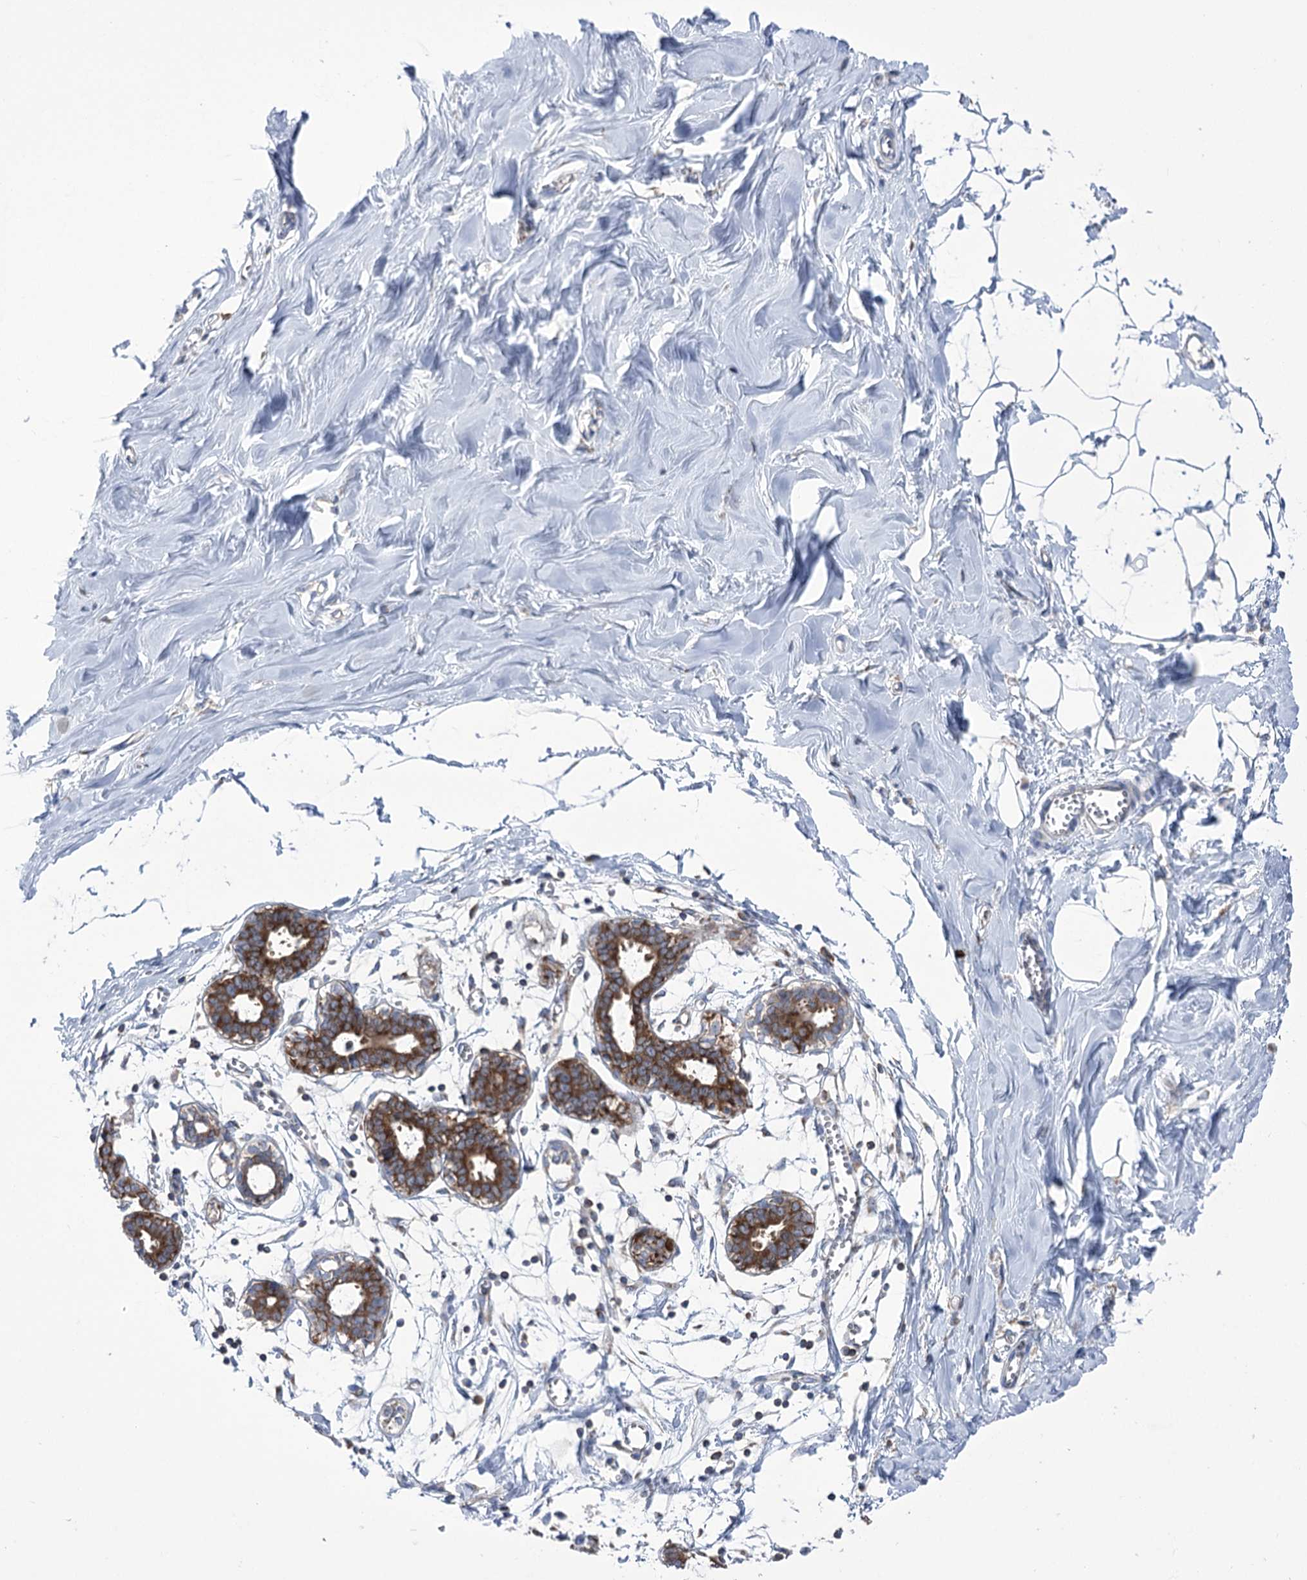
{"staining": {"intensity": "negative", "quantity": "none", "location": "none"}, "tissue": "breast", "cell_type": "Adipocytes", "image_type": "normal", "snomed": [{"axis": "morphology", "description": "Normal tissue, NOS"}, {"axis": "topography", "description": "Breast"}], "caption": "Immunohistochemistry (IHC) micrograph of benign human breast stained for a protein (brown), which reveals no positivity in adipocytes. (DAB (3,3'-diaminobenzidine) immunohistochemistry visualized using brightfield microscopy, high magnification).", "gene": "ZNF622", "patient": {"sex": "female", "age": 27}}